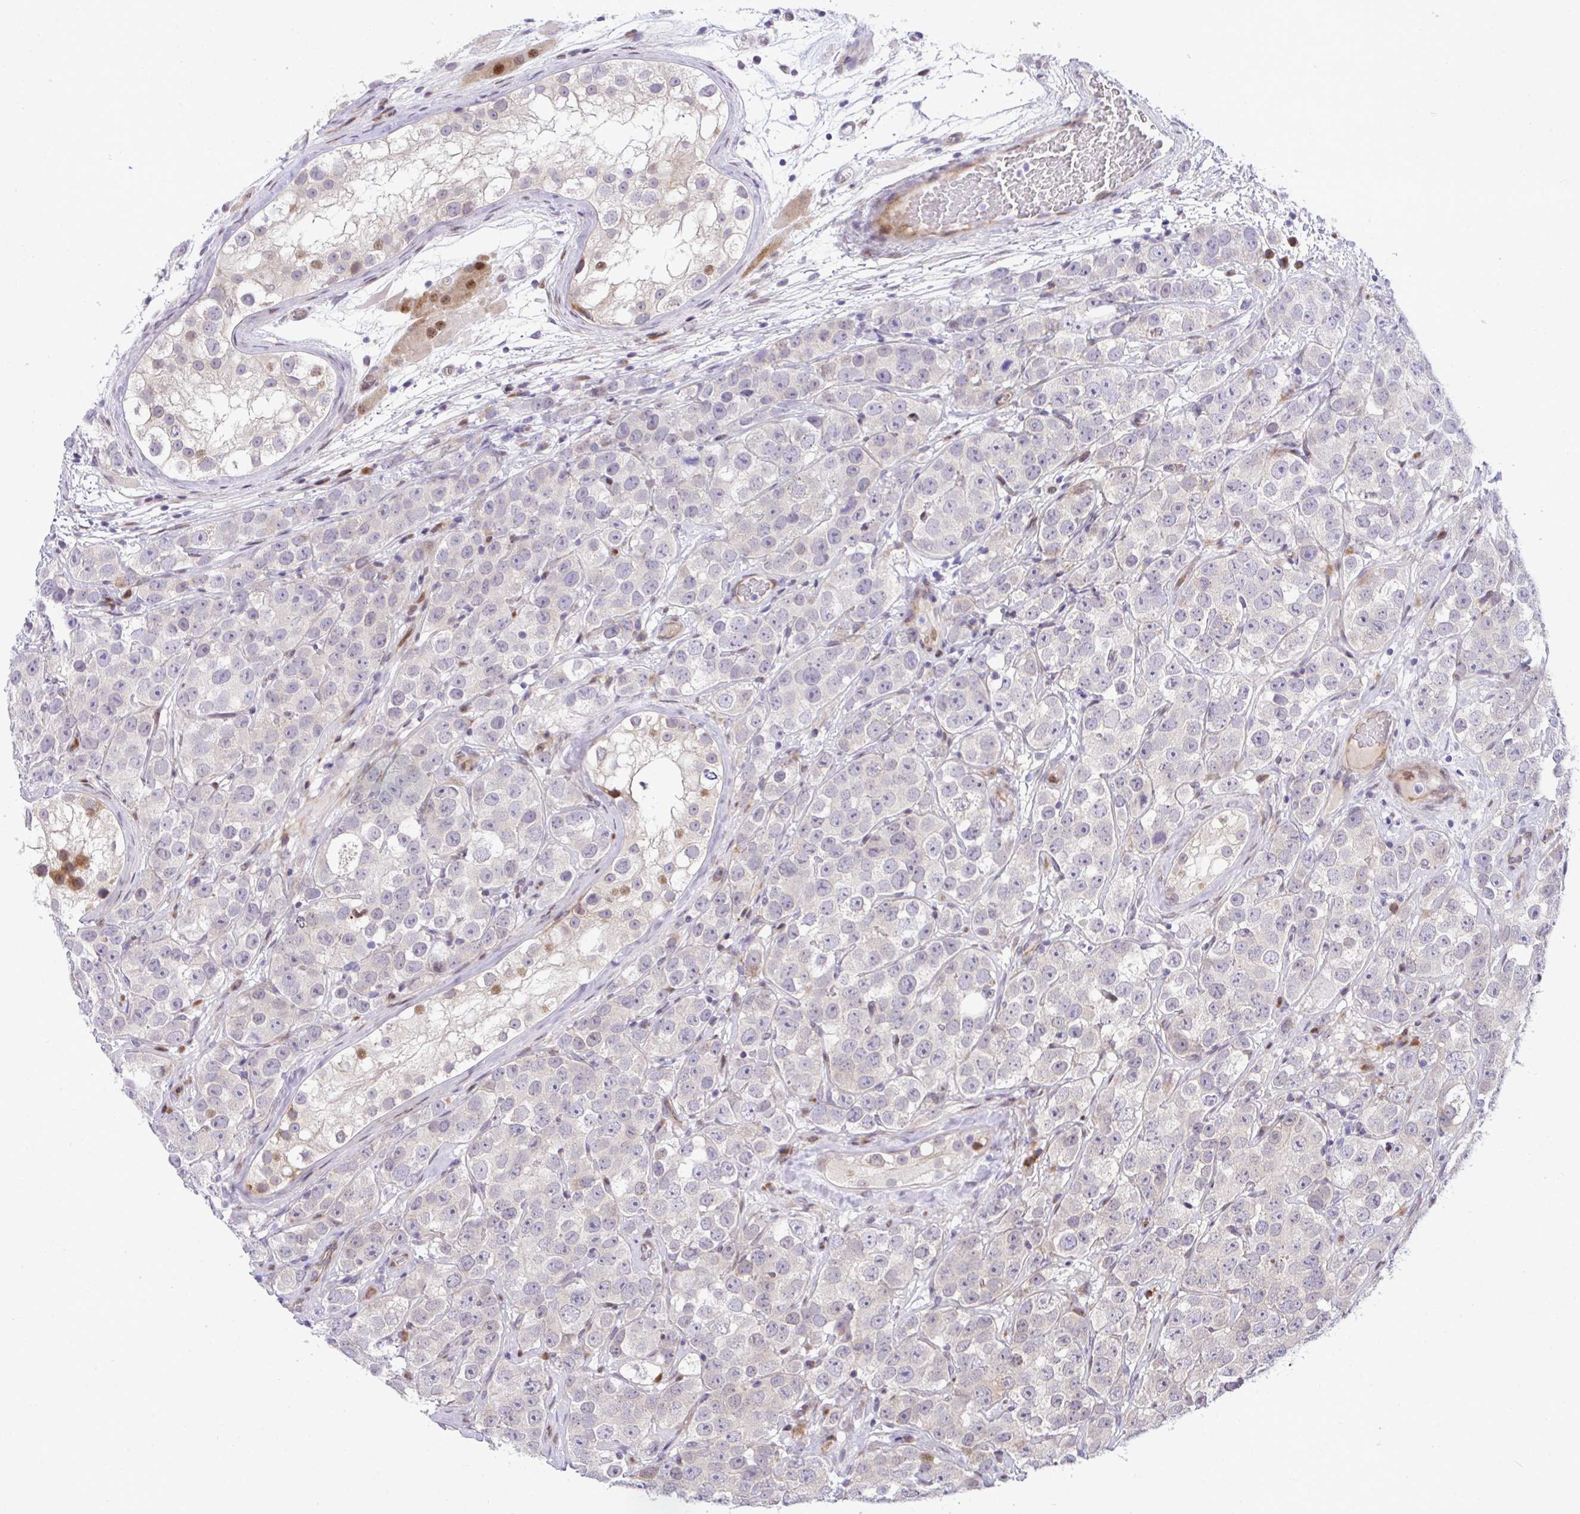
{"staining": {"intensity": "negative", "quantity": "none", "location": "none"}, "tissue": "testis cancer", "cell_type": "Tumor cells", "image_type": "cancer", "snomed": [{"axis": "morphology", "description": "Seminoma, NOS"}, {"axis": "topography", "description": "Testis"}], "caption": "The IHC histopathology image has no significant expression in tumor cells of testis cancer (seminoma) tissue.", "gene": "CASTOR2", "patient": {"sex": "male", "age": 28}}